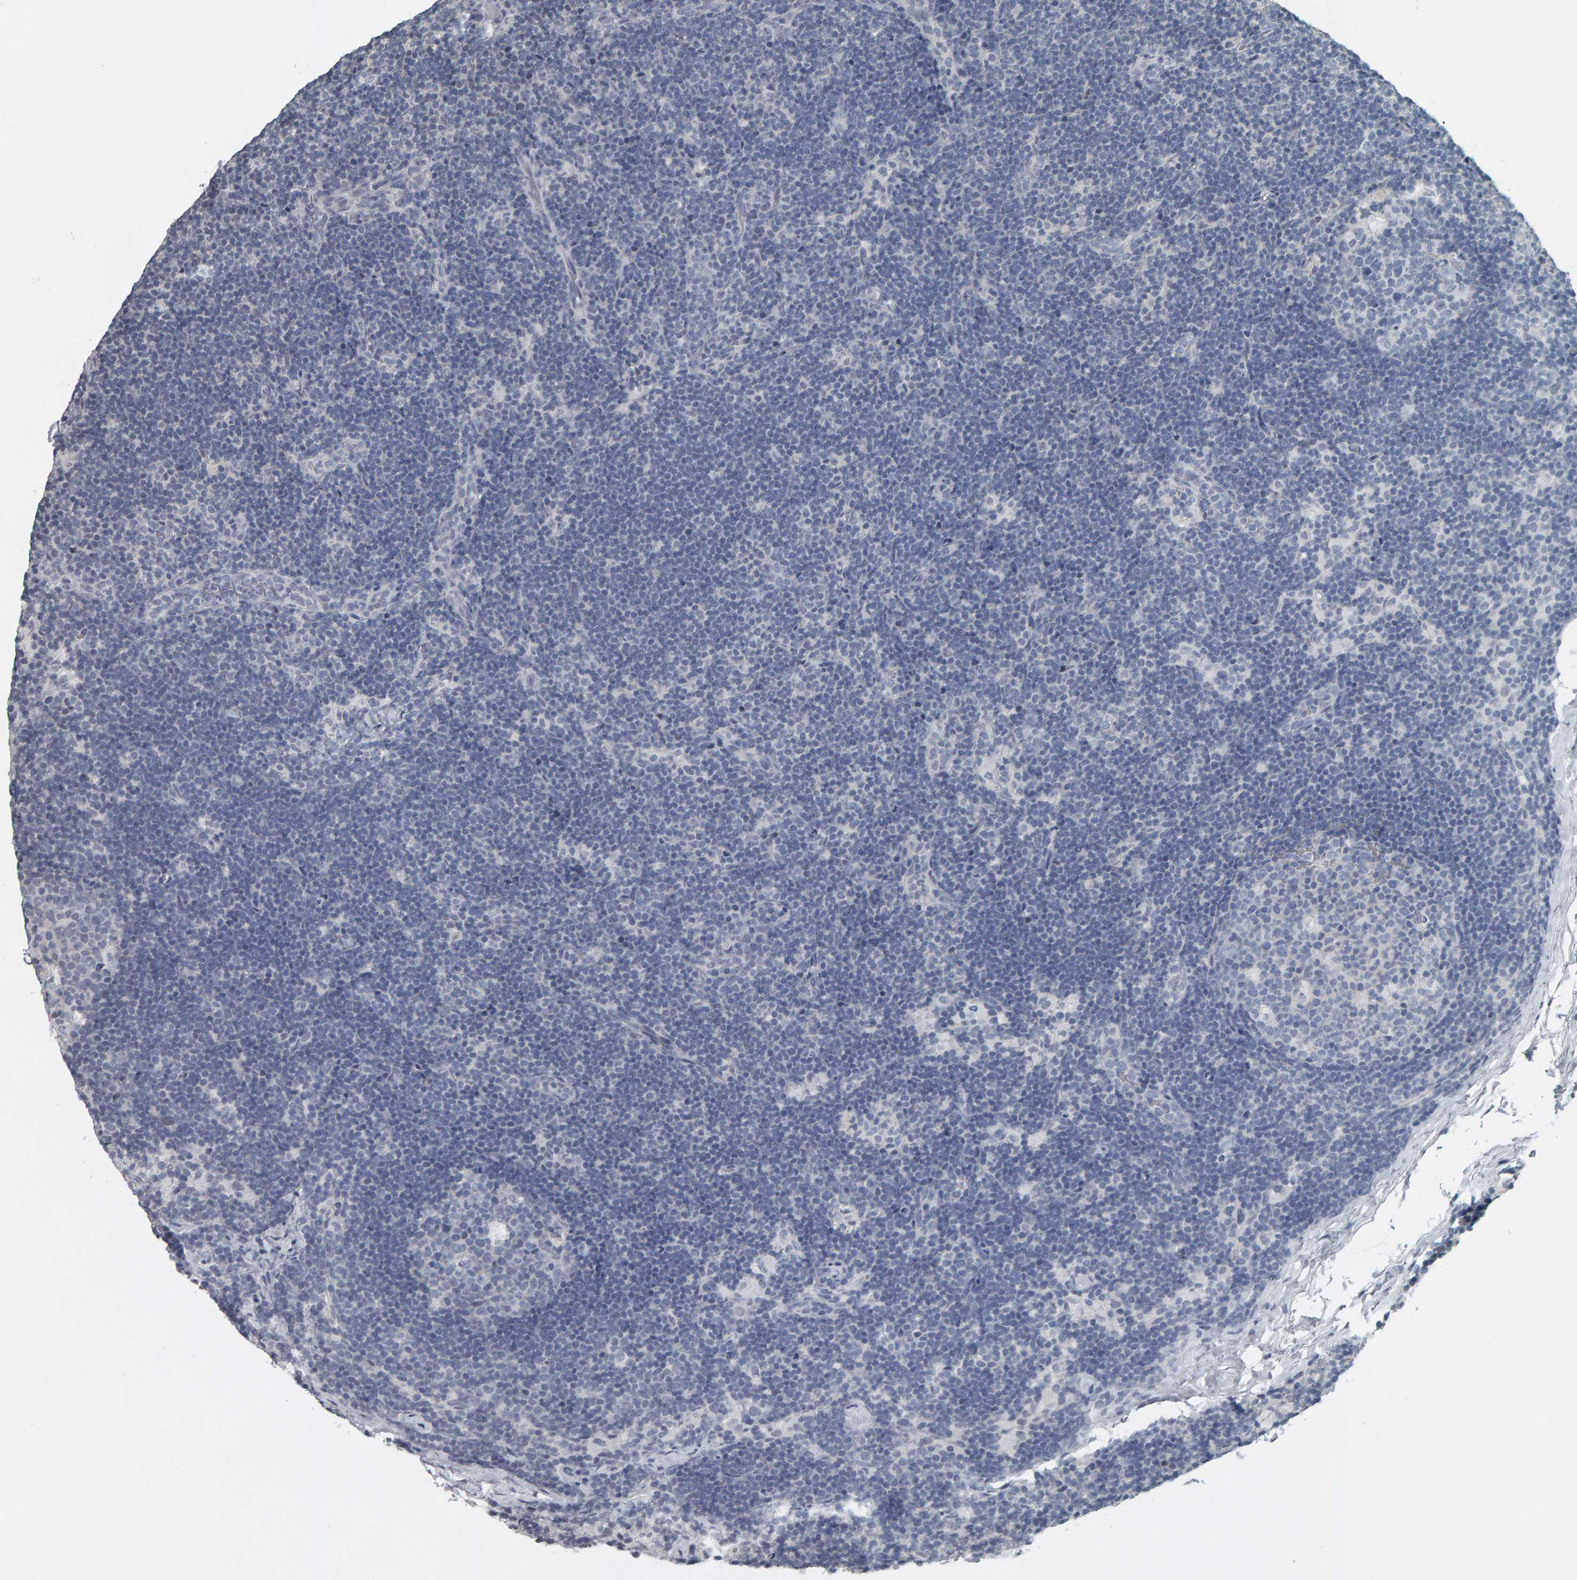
{"staining": {"intensity": "negative", "quantity": "none", "location": "none"}, "tissue": "lymph node", "cell_type": "Germinal center cells", "image_type": "normal", "snomed": [{"axis": "morphology", "description": "Normal tissue, NOS"}, {"axis": "topography", "description": "Lymph node"}], "caption": "A micrograph of lymph node stained for a protein reveals no brown staining in germinal center cells.", "gene": "PYY", "patient": {"sex": "female", "age": 22}}